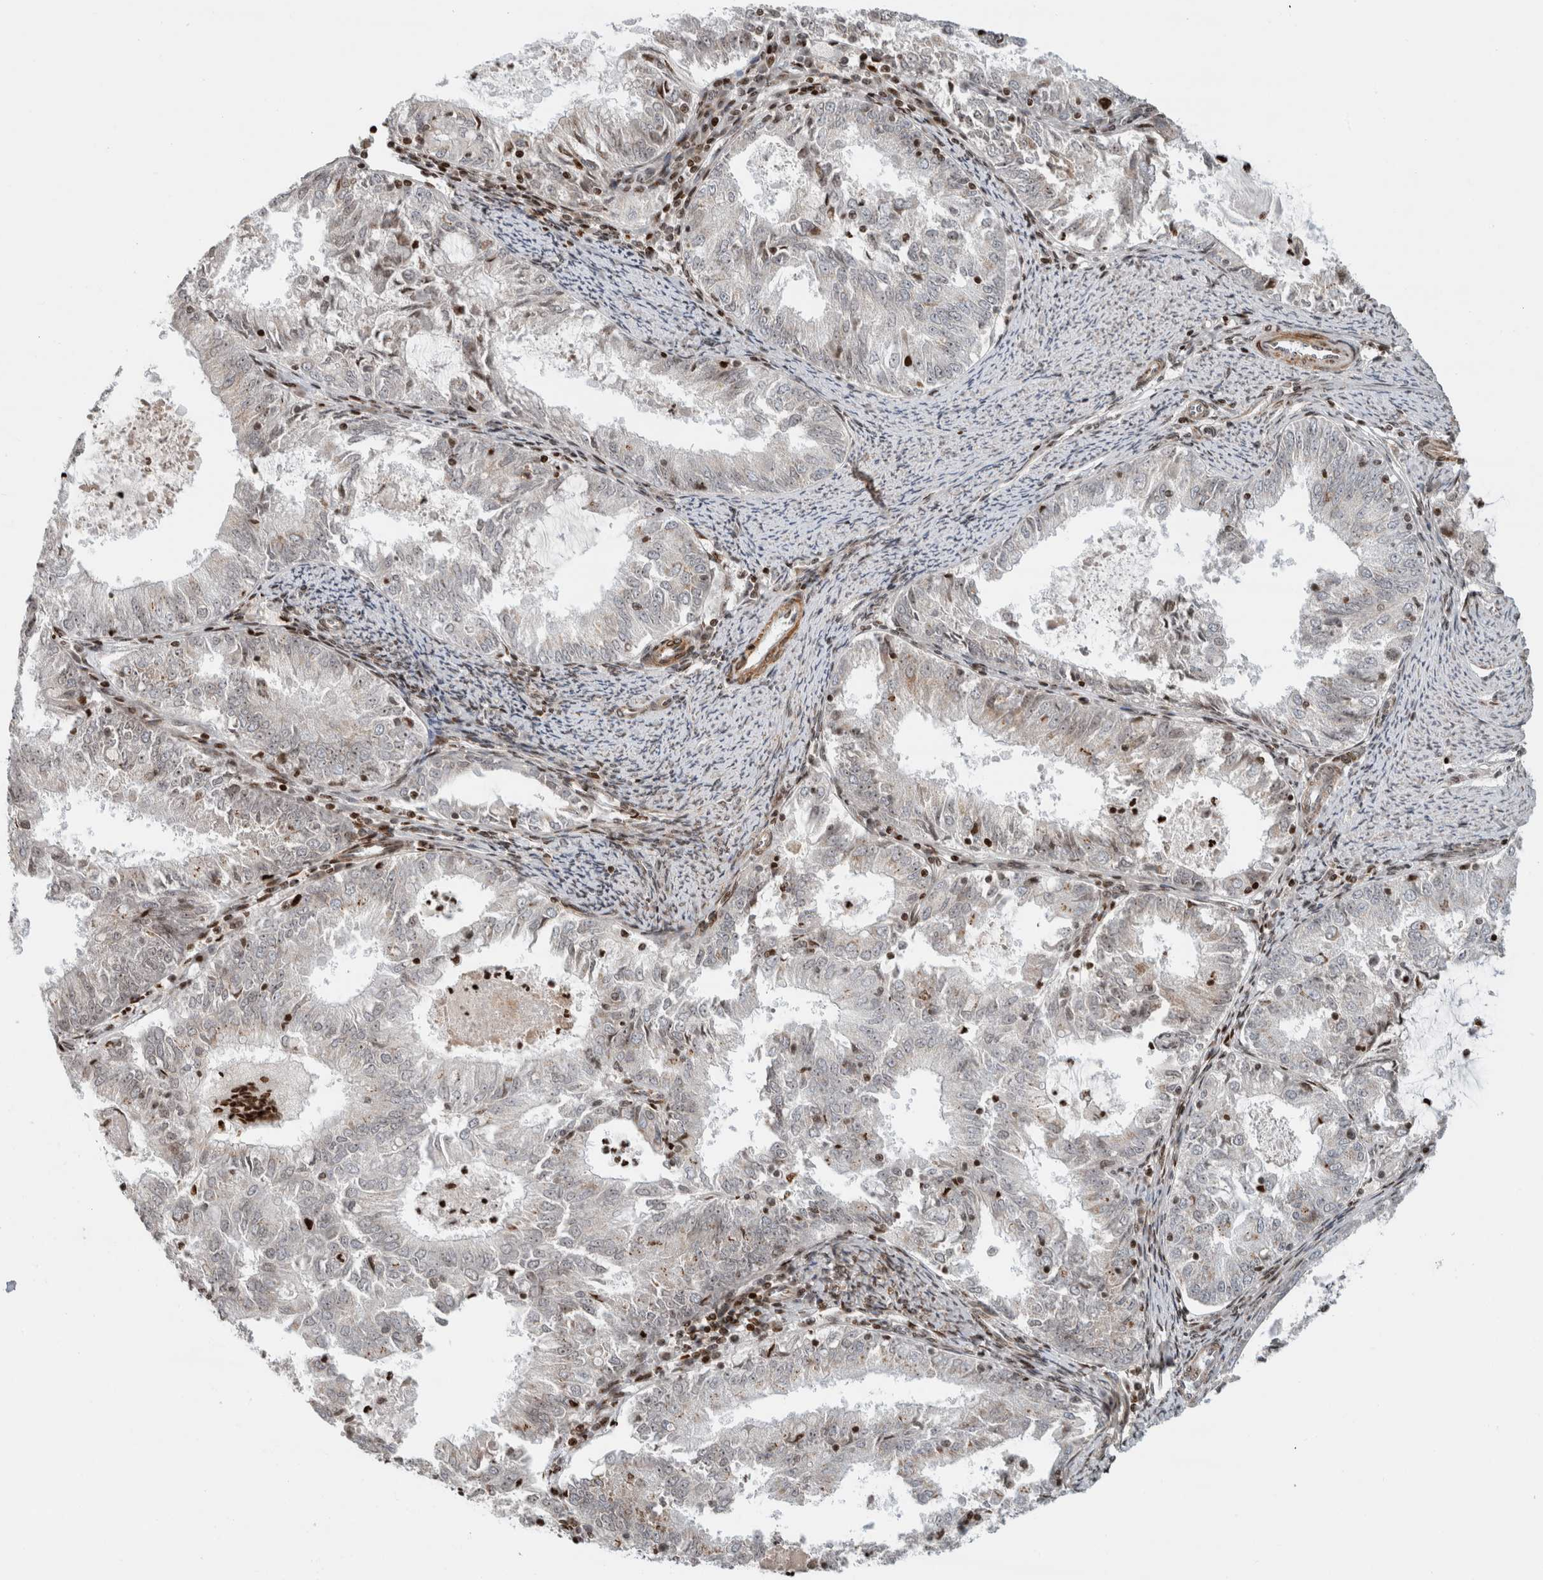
{"staining": {"intensity": "negative", "quantity": "none", "location": "none"}, "tissue": "endometrial cancer", "cell_type": "Tumor cells", "image_type": "cancer", "snomed": [{"axis": "morphology", "description": "Adenocarcinoma, NOS"}, {"axis": "topography", "description": "Endometrium"}], "caption": "Immunohistochemical staining of endometrial cancer shows no significant positivity in tumor cells. (DAB (3,3'-diaminobenzidine) IHC with hematoxylin counter stain).", "gene": "GINS4", "patient": {"sex": "female", "age": 57}}